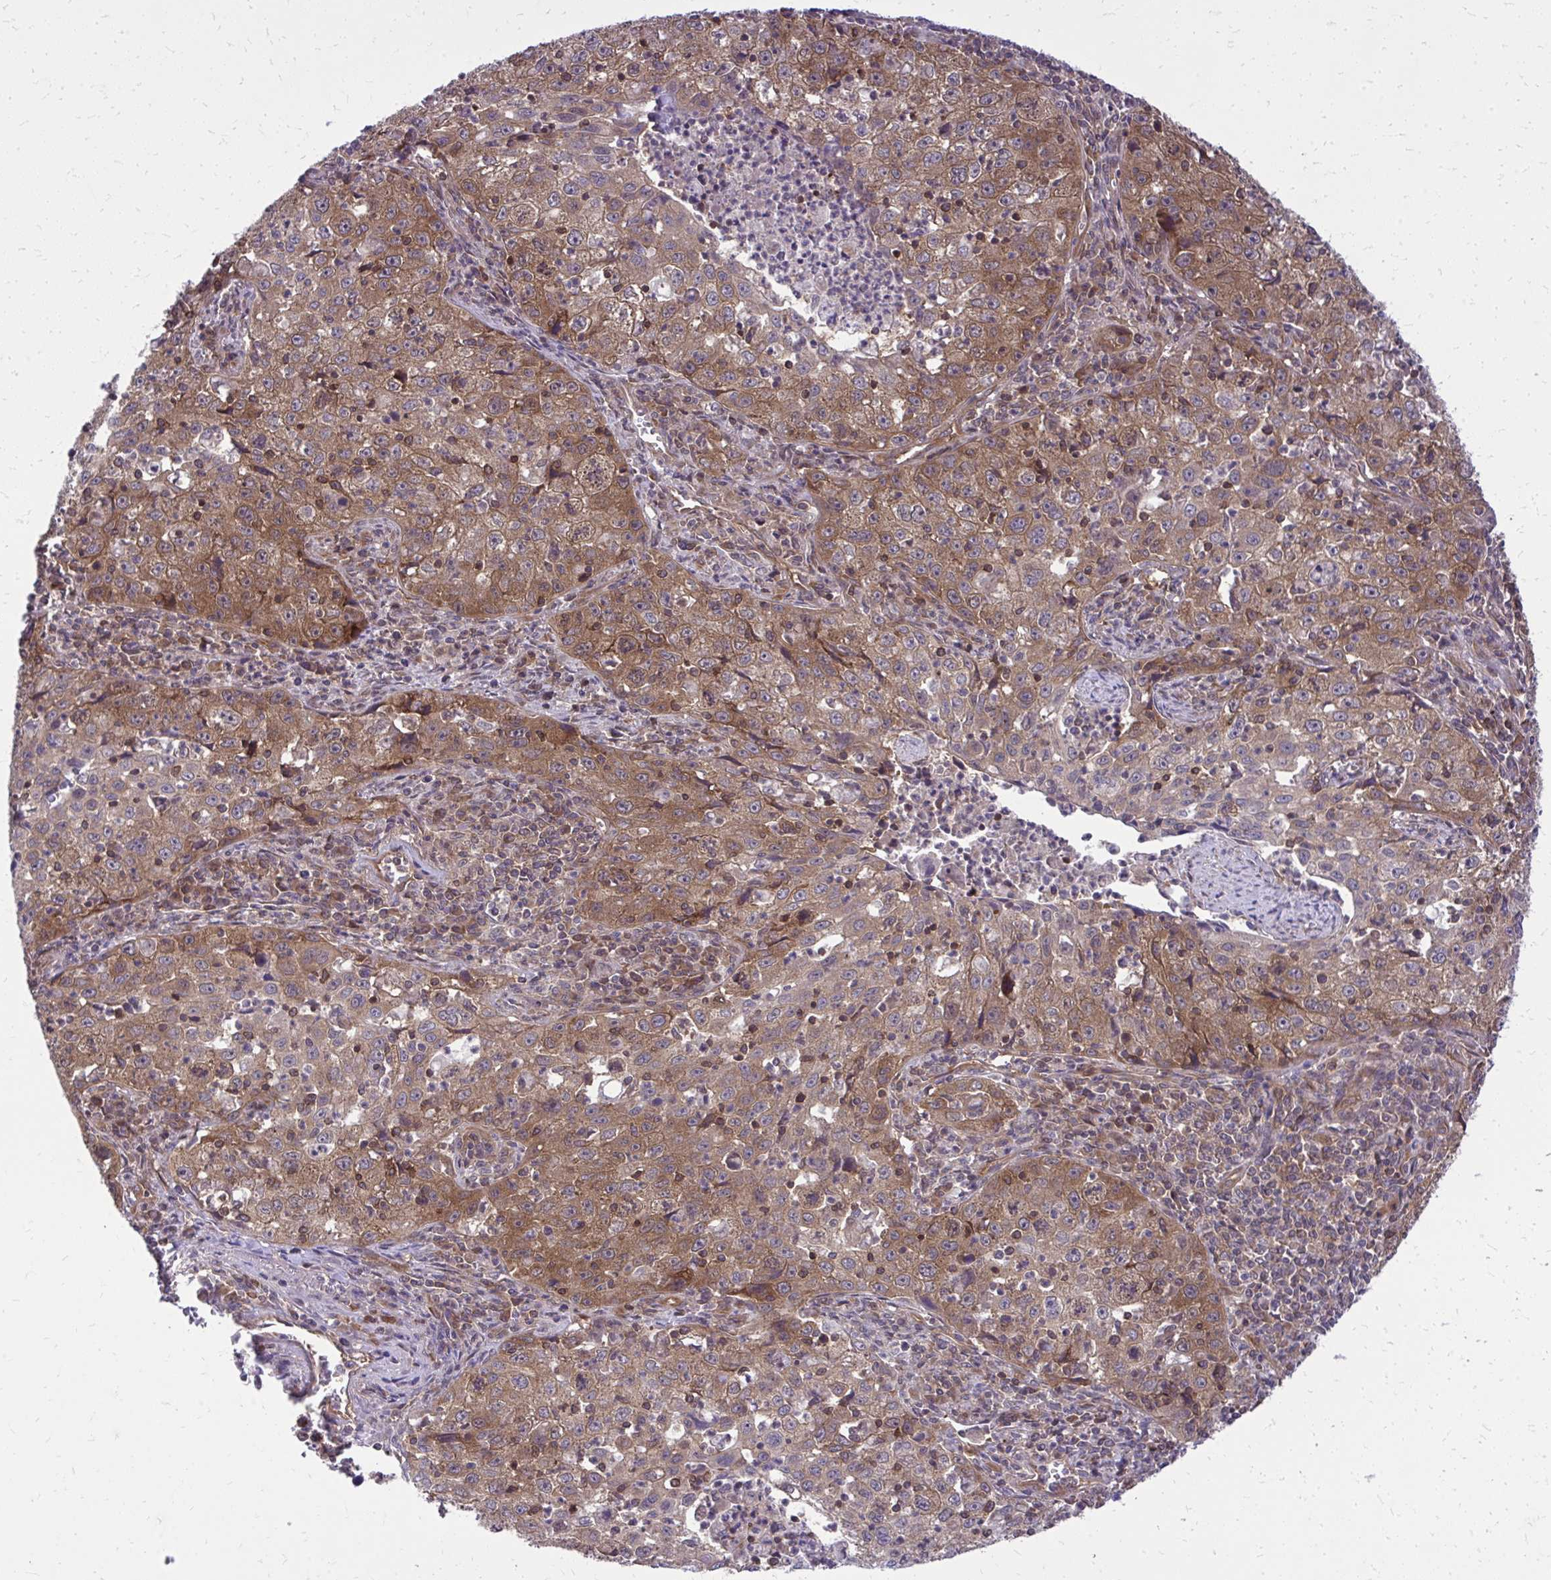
{"staining": {"intensity": "moderate", "quantity": ">75%", "location": "cytoplasmic/membranous"}, "tissue": "lung cancer", "cell_type": "Tumor cells", "image_type": "cancer", "snomed": [{"axis": "morphology", "description": "Squamous cell carcinoma, NOS"}, {"axis": "topography", "description": "Lung"}], "caption": "Lung cancer stained with DAB immunohistochemistry shows medium levels of moderate cytoplasmic/membranous positivity in approximately >75% of tumor cells.", "gene": "PPP5C", "patient": {"sex": "male", "age": 71}}